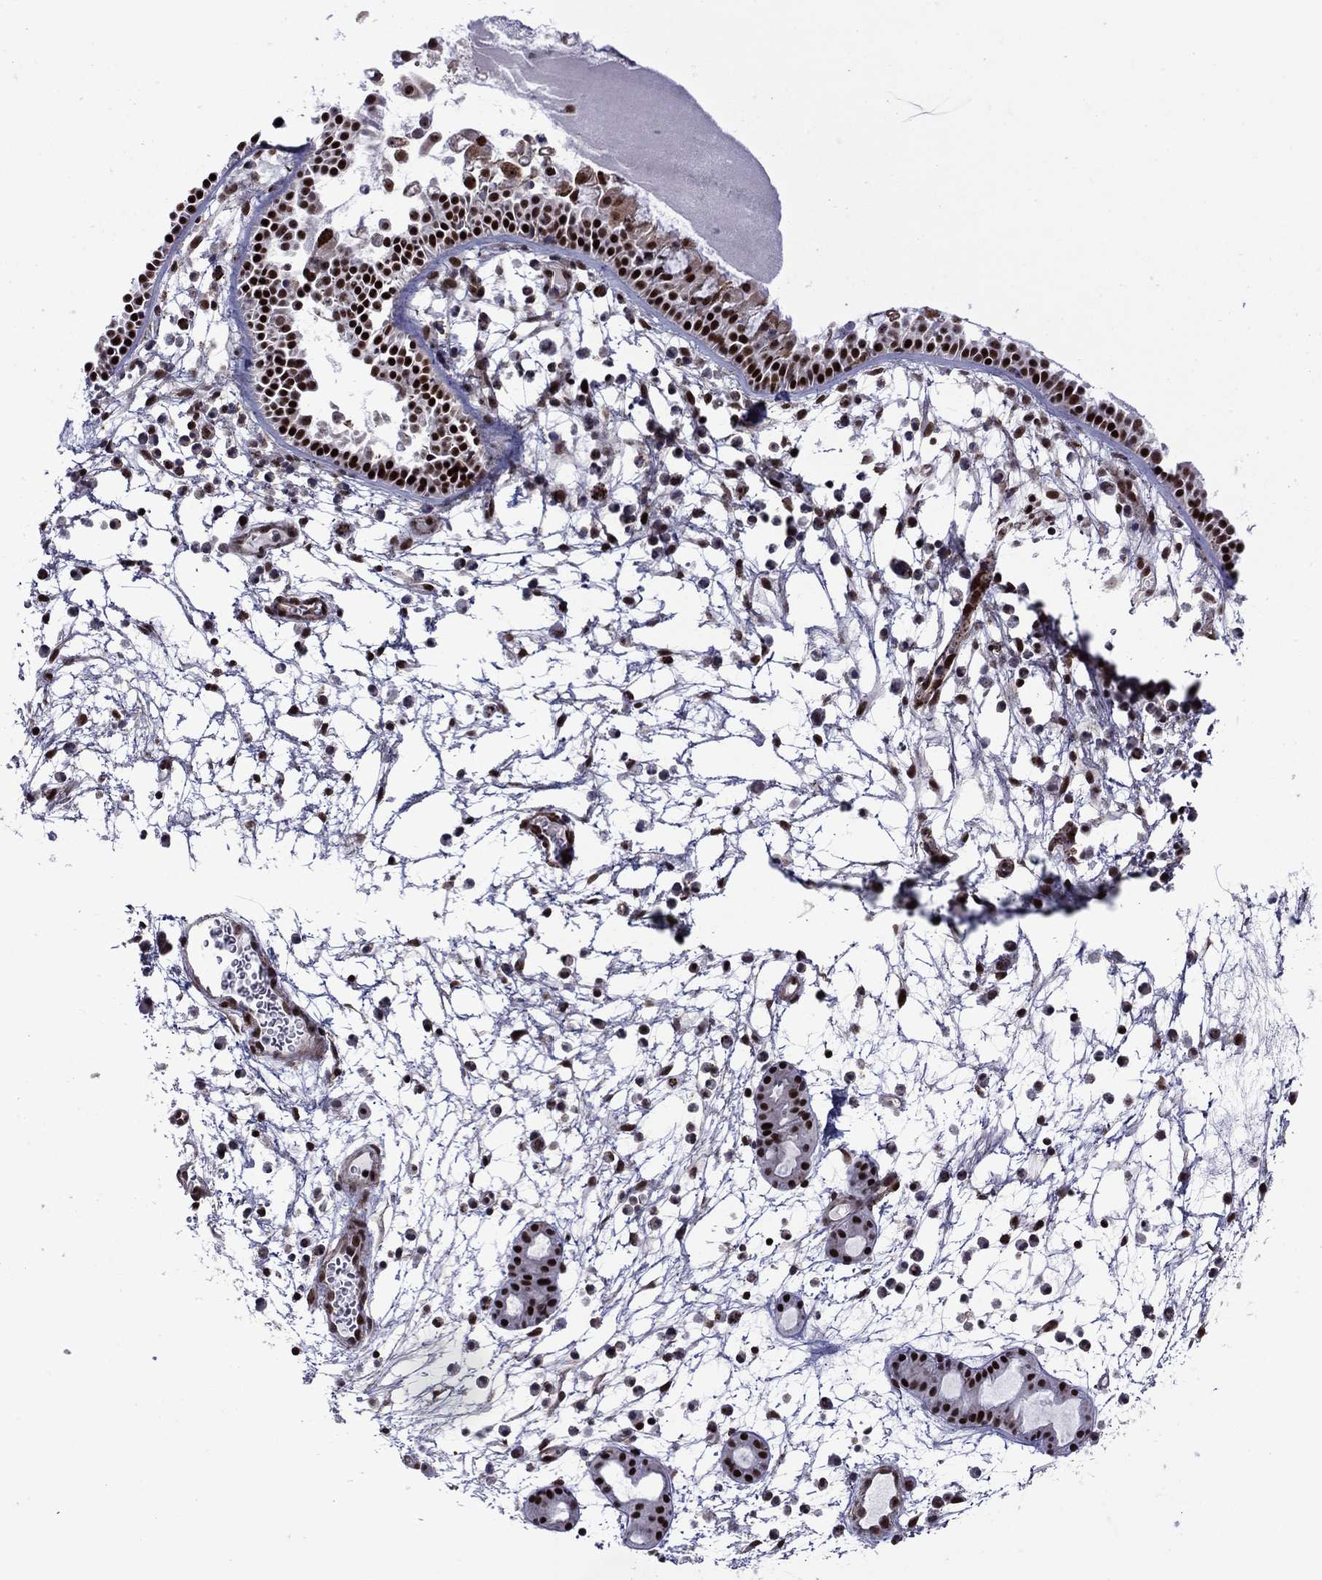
{"staining": {"intensity": "strong", "quantity": ">75%", "location": "nuclear"}, "tissue": "nasopharynx", "cell_type": "Respiratory epithelial cells", "image_type": "normal", "snomed": [{"axis": "morphology", "description": "Normal tissue, NOS"}, {"axis": "topography", "description": "Nasopharynx"}], "caption": "High-power microscopy captured an IHC photomicrograph of benign nasopharynx, revealing strong nuclear staining in approximately >75% of respiratory epithelial cells. The staining was performed using DAB (3,3'-diaminobenzidine) to visualize the protein expression in brown, while the nuclei were stained in blue with hematoxylin (Magnification: 20x).", "gene": "SURF2", "patient": {"sex": "female", "age": 73}}